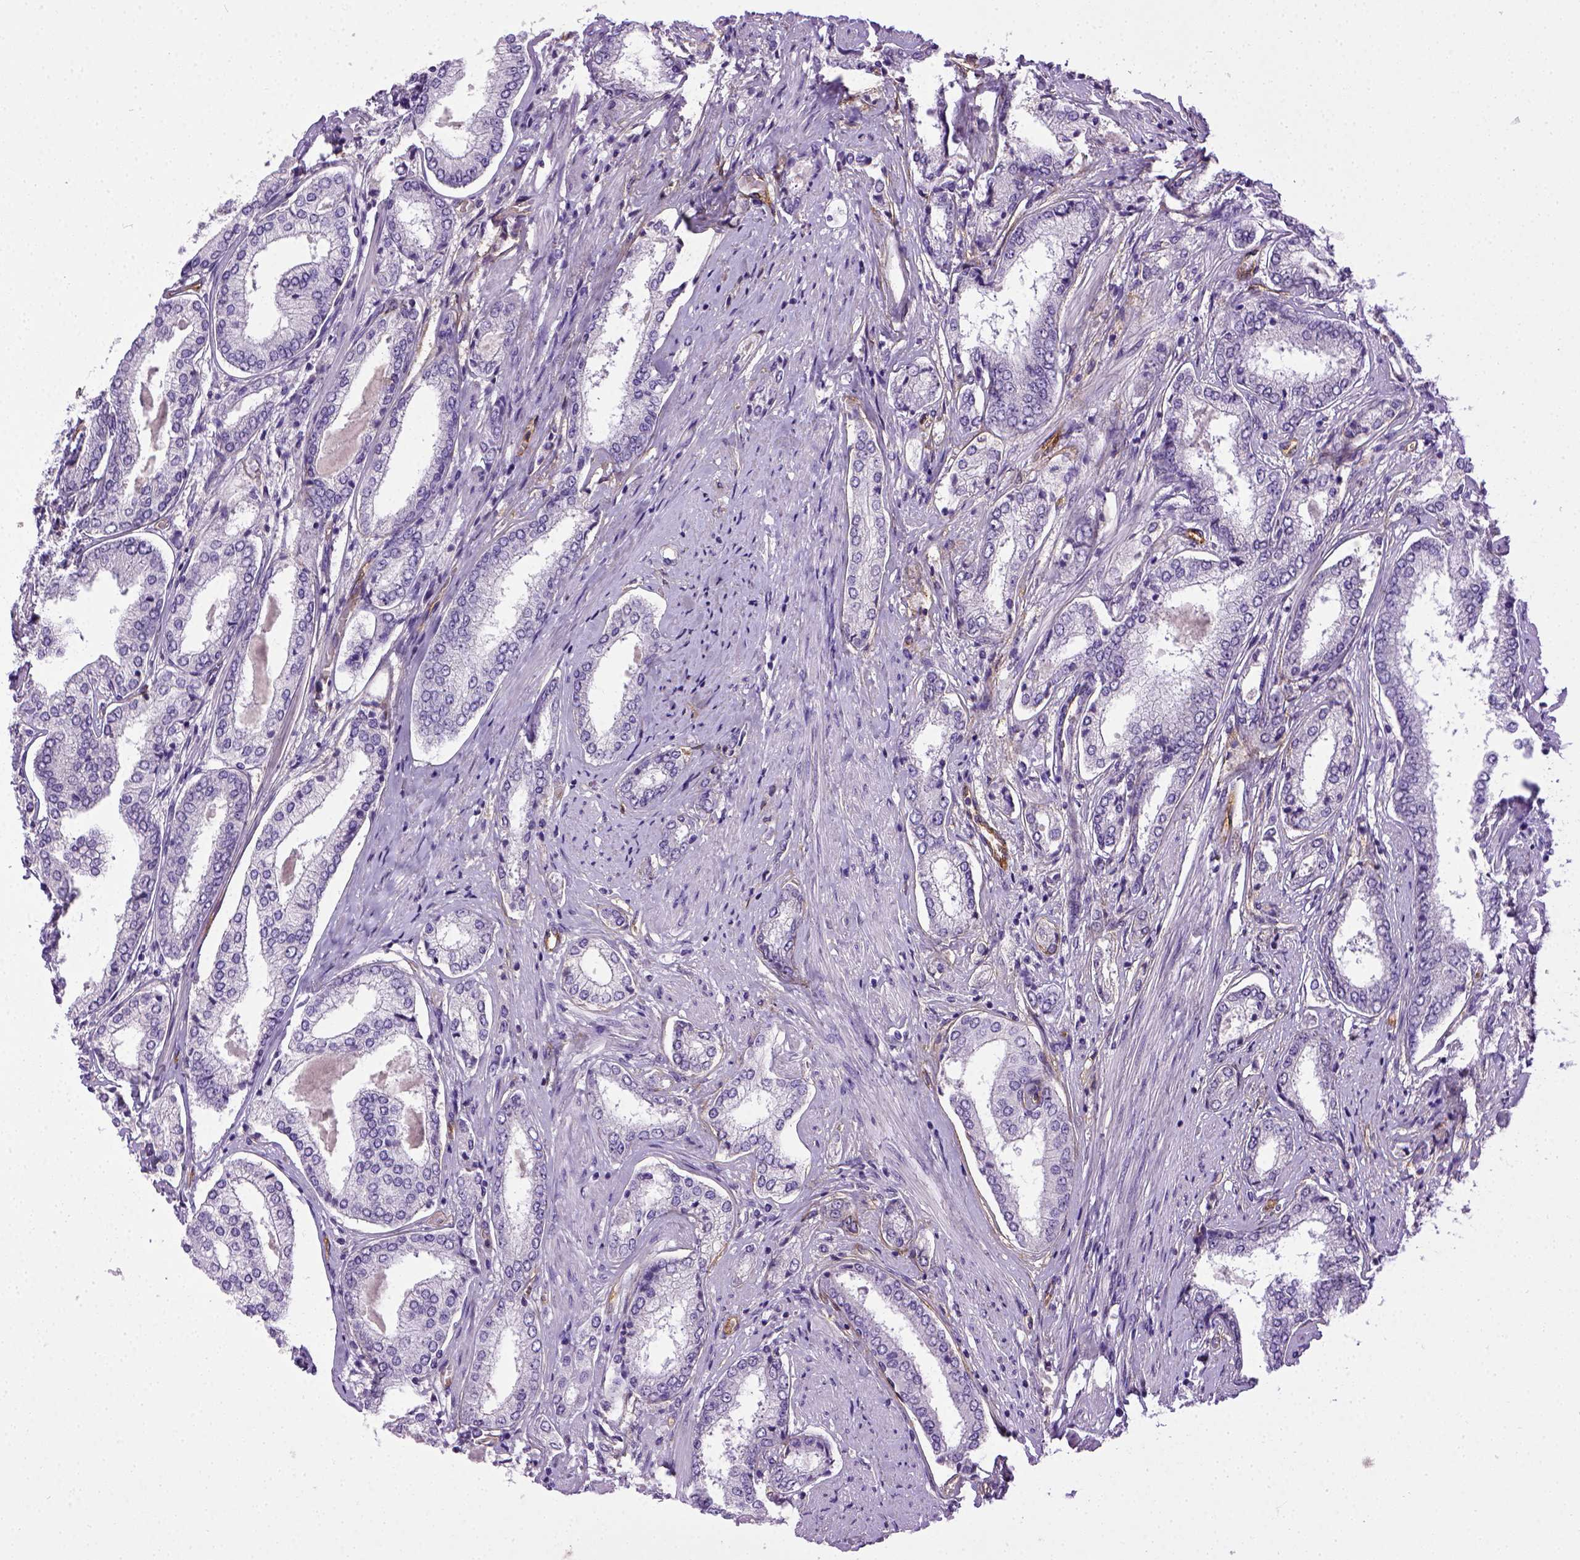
{"staining": {"intensity": "negative", "quantity": "none", "location": "none"}, "tissue": "prostate cancer", "cell_type": "Tumor cells", "image_type": "cancer", "snomed": [{"axis": "morphology", "description": "Adenocarcinoma, NOS"}, {"axis": "topography", "description": "Prostate"}], "caption": "The immunohistochemistry (IHC) micrograph has no significant expression in tumor cells of prostate adenocarcinoma tissue.", "gene": "ENG", "patient": {"sex": "male", "age": 63}}